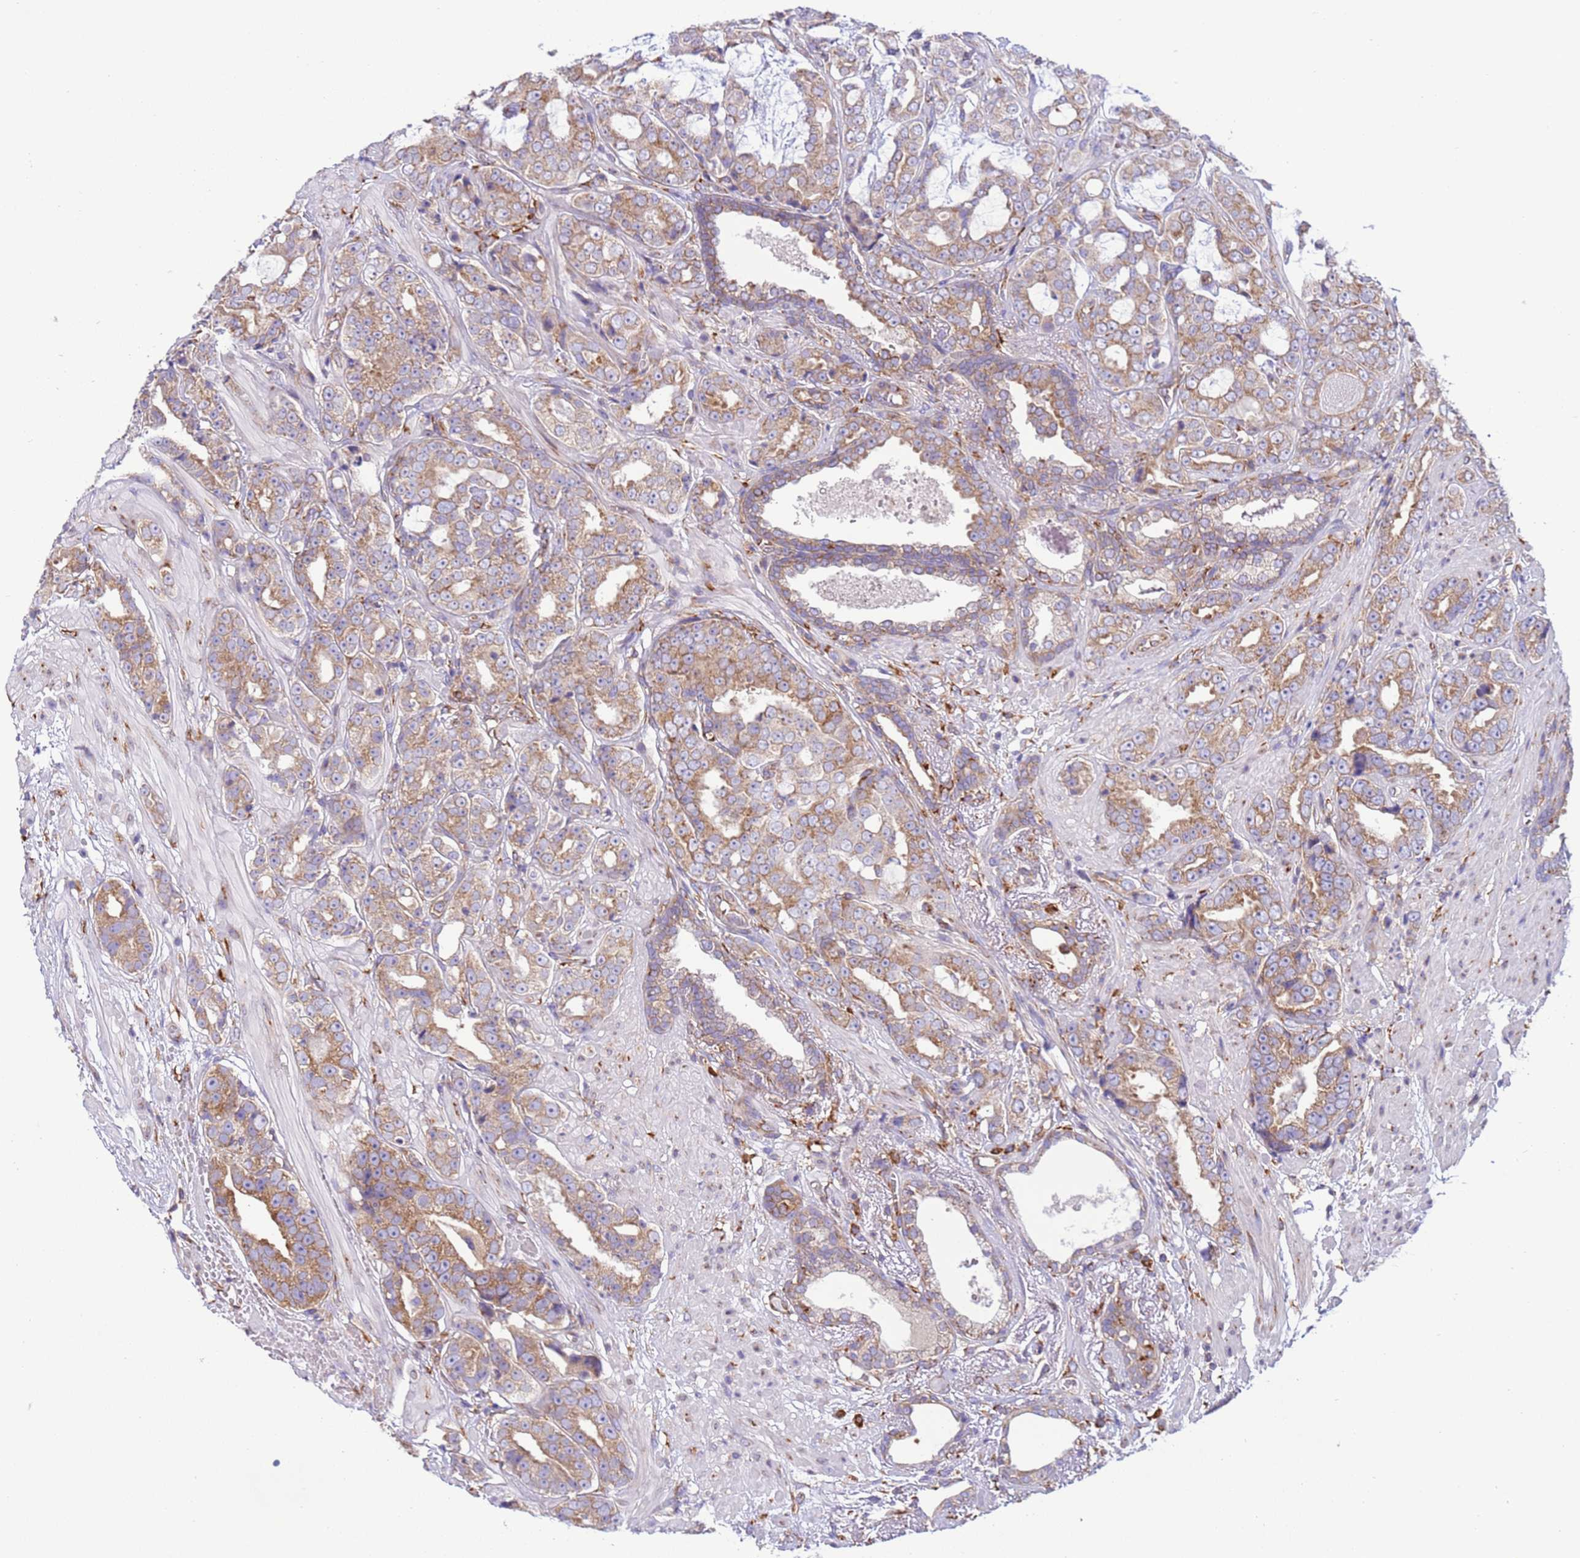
{"staining": {"intensity": "moderate", "quantity": ">75%", "location": "cytoplasmic/membranous"}, "tissue": "prostate cancer", "cell_type": "Tumor cells", "image_type": "cancer", "snomed": [{"axis": "morphology", "description": "Adenocarcinoma, High grade"}, {"axis": "topography", "description": "Prostate"}], "caption": "Immunohistochemistry histopathology image of prostate cancer stained for a protein (brown), which exhibits medium levels of moderate cytoplasmic/membranous staining in approximately >75% of tumor cells.", "gene": "VARS1", "patient": {"sex": "male", "age": 71}}